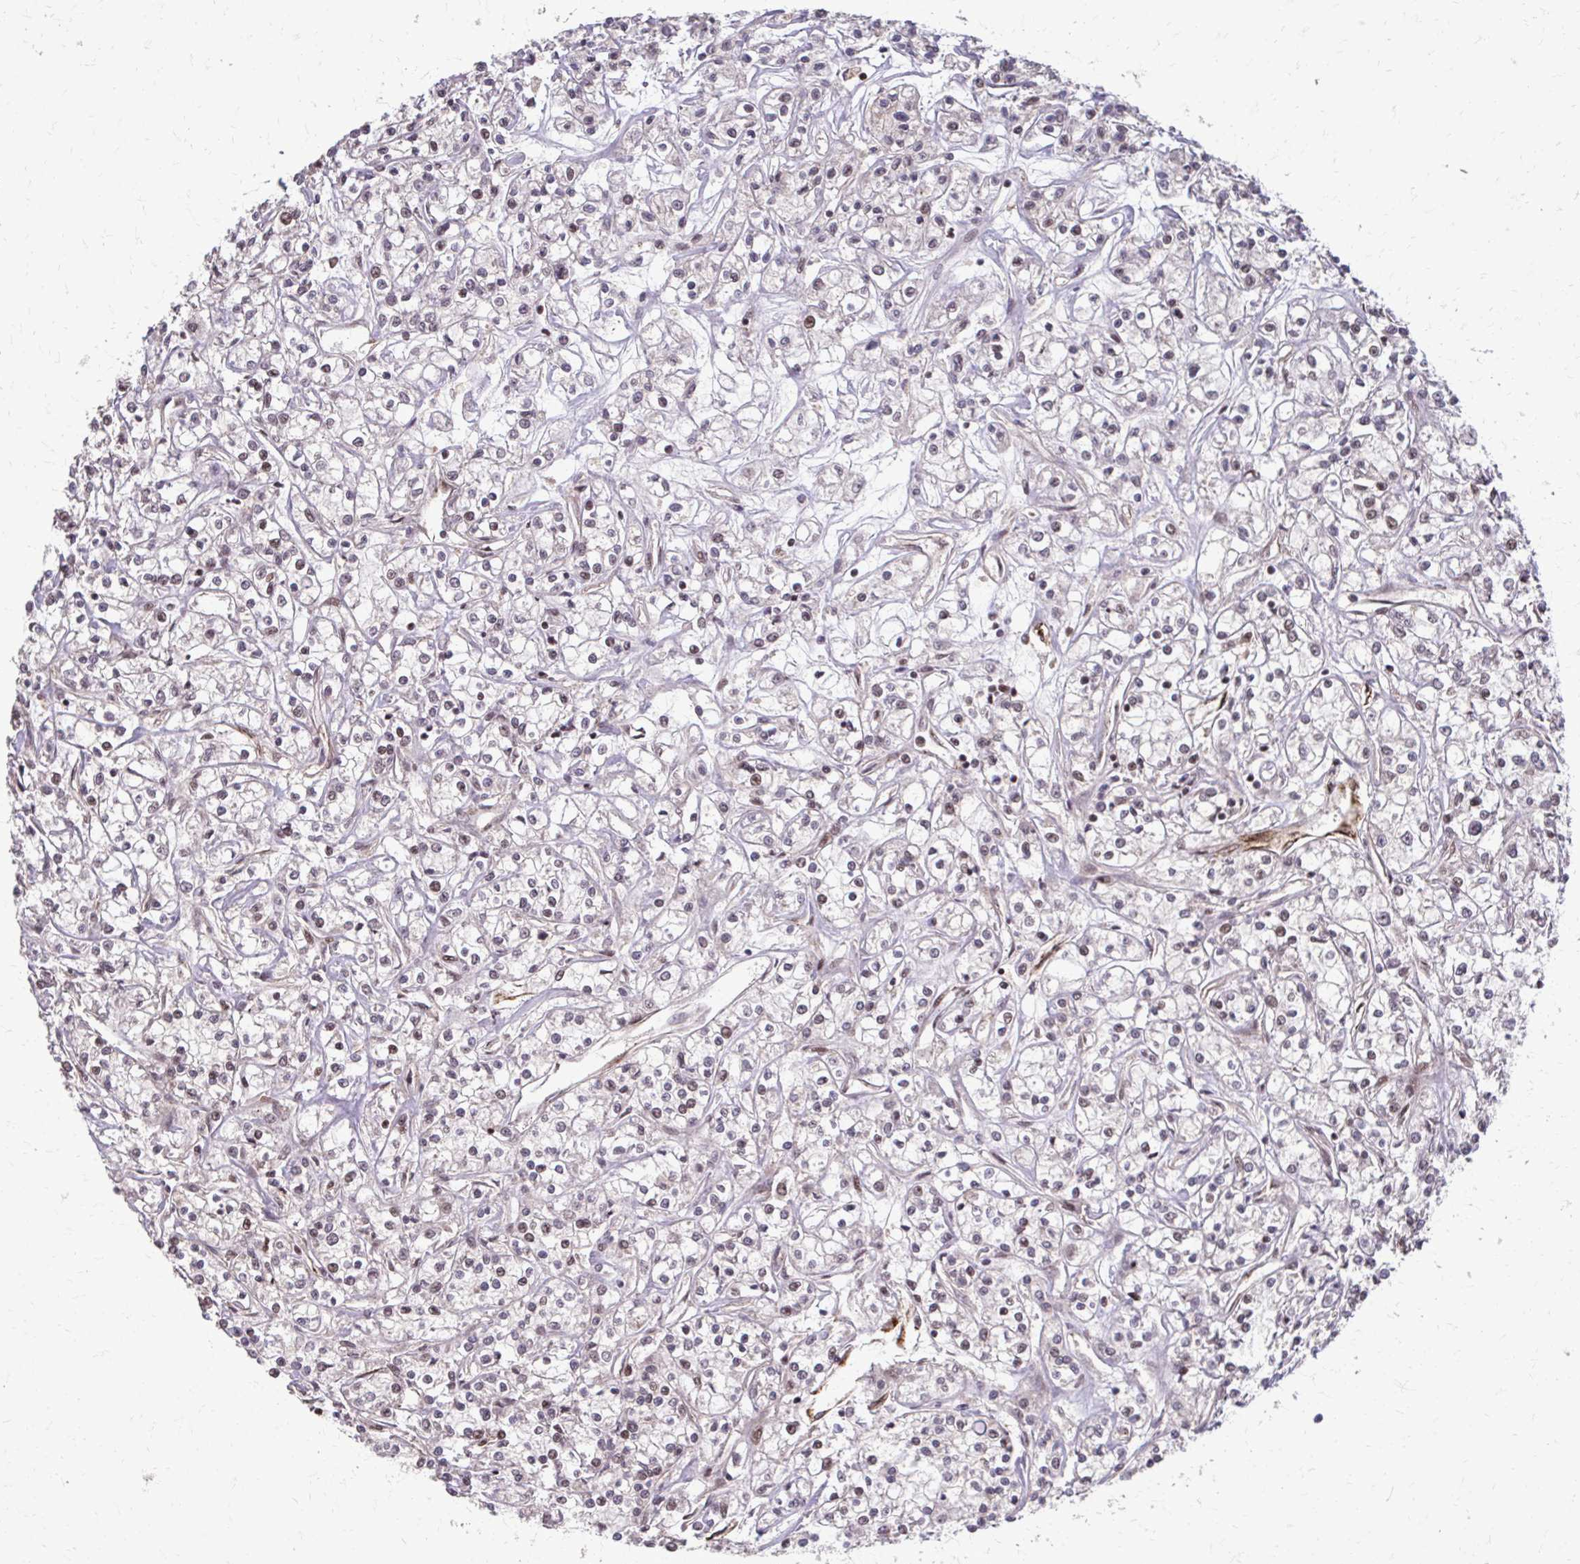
{"staining": {"intensity": "weak", "quantity": "<25%", "location": "nuclear"}, "tissue": "renal cancer", "cell_type": "Tumor cells", "image_type": "cancer", "snomed": [{"axis": "morphology", "description": "Adenocarcinoma, NOS"}, {"axis": "topography", "description": "Kidney"}], "caption": "Tumor cells are negative for protein expression in human renal adenocarcinoma.", "gene": "SS18", "patient": {"sex": "female", "age": 59}}